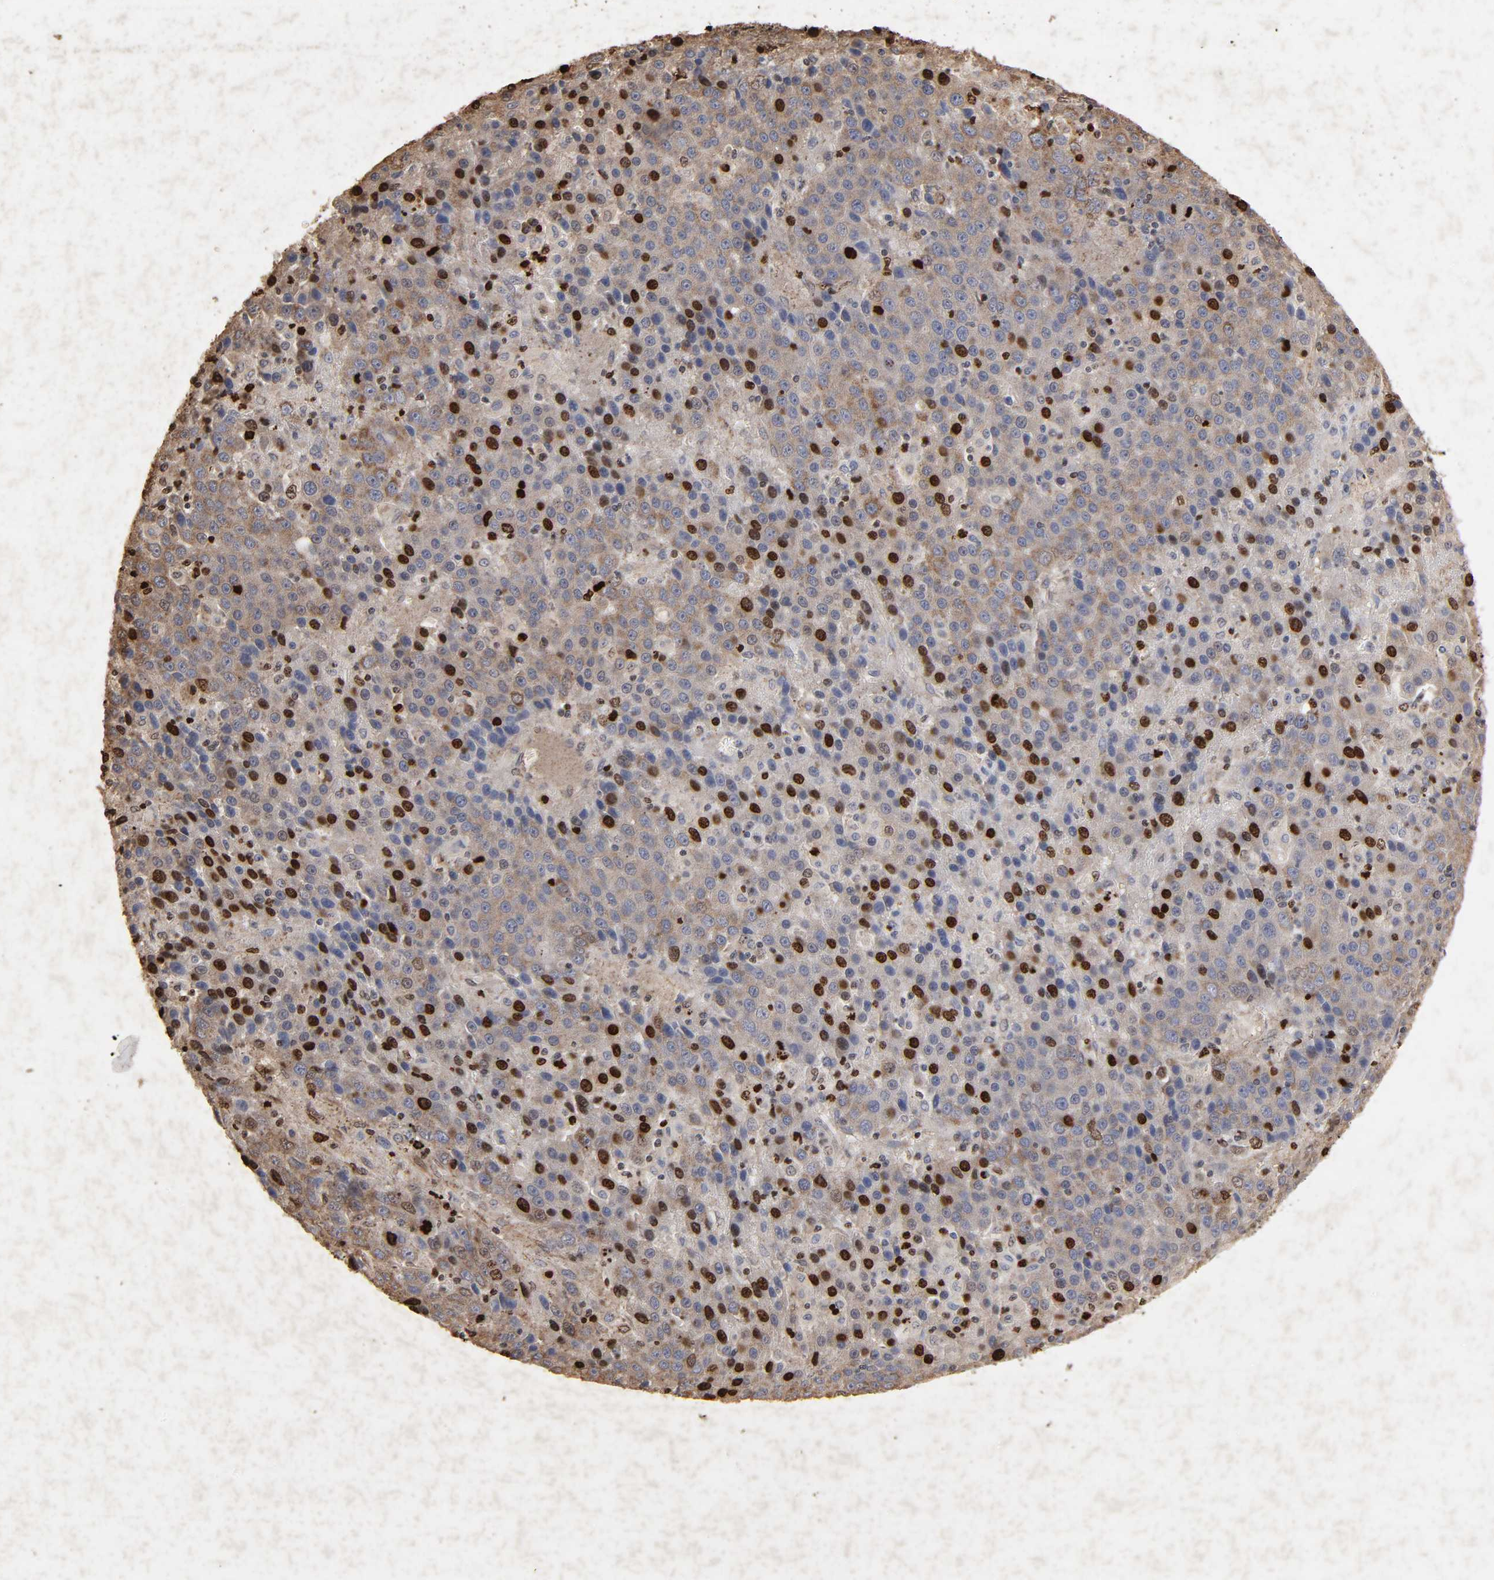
{"staining": {"intensity": "moderate", "quantity": "25%-75%", "location": "cytoplasmic/membranous"}, "tissue": "liver cancer", "cell_type": "Tumor cells", "image_type": "cancer", "snomed": [{"axis": "morphology", "description": "Carcinoma, Hepatocellular, NOS"}, {"axis": "topography", "description": "Liver"}], "caption": "An immunohistochemistry (IHC) image of tumor tissue is shown. Protein staining in brown shows moderate cytoplasmic/membranous positivity in liver cancer (hepatocellular carcinoma) within tumor cells.", "gene": "CYCS", "patient": {"sex": "female", "age": 53}}